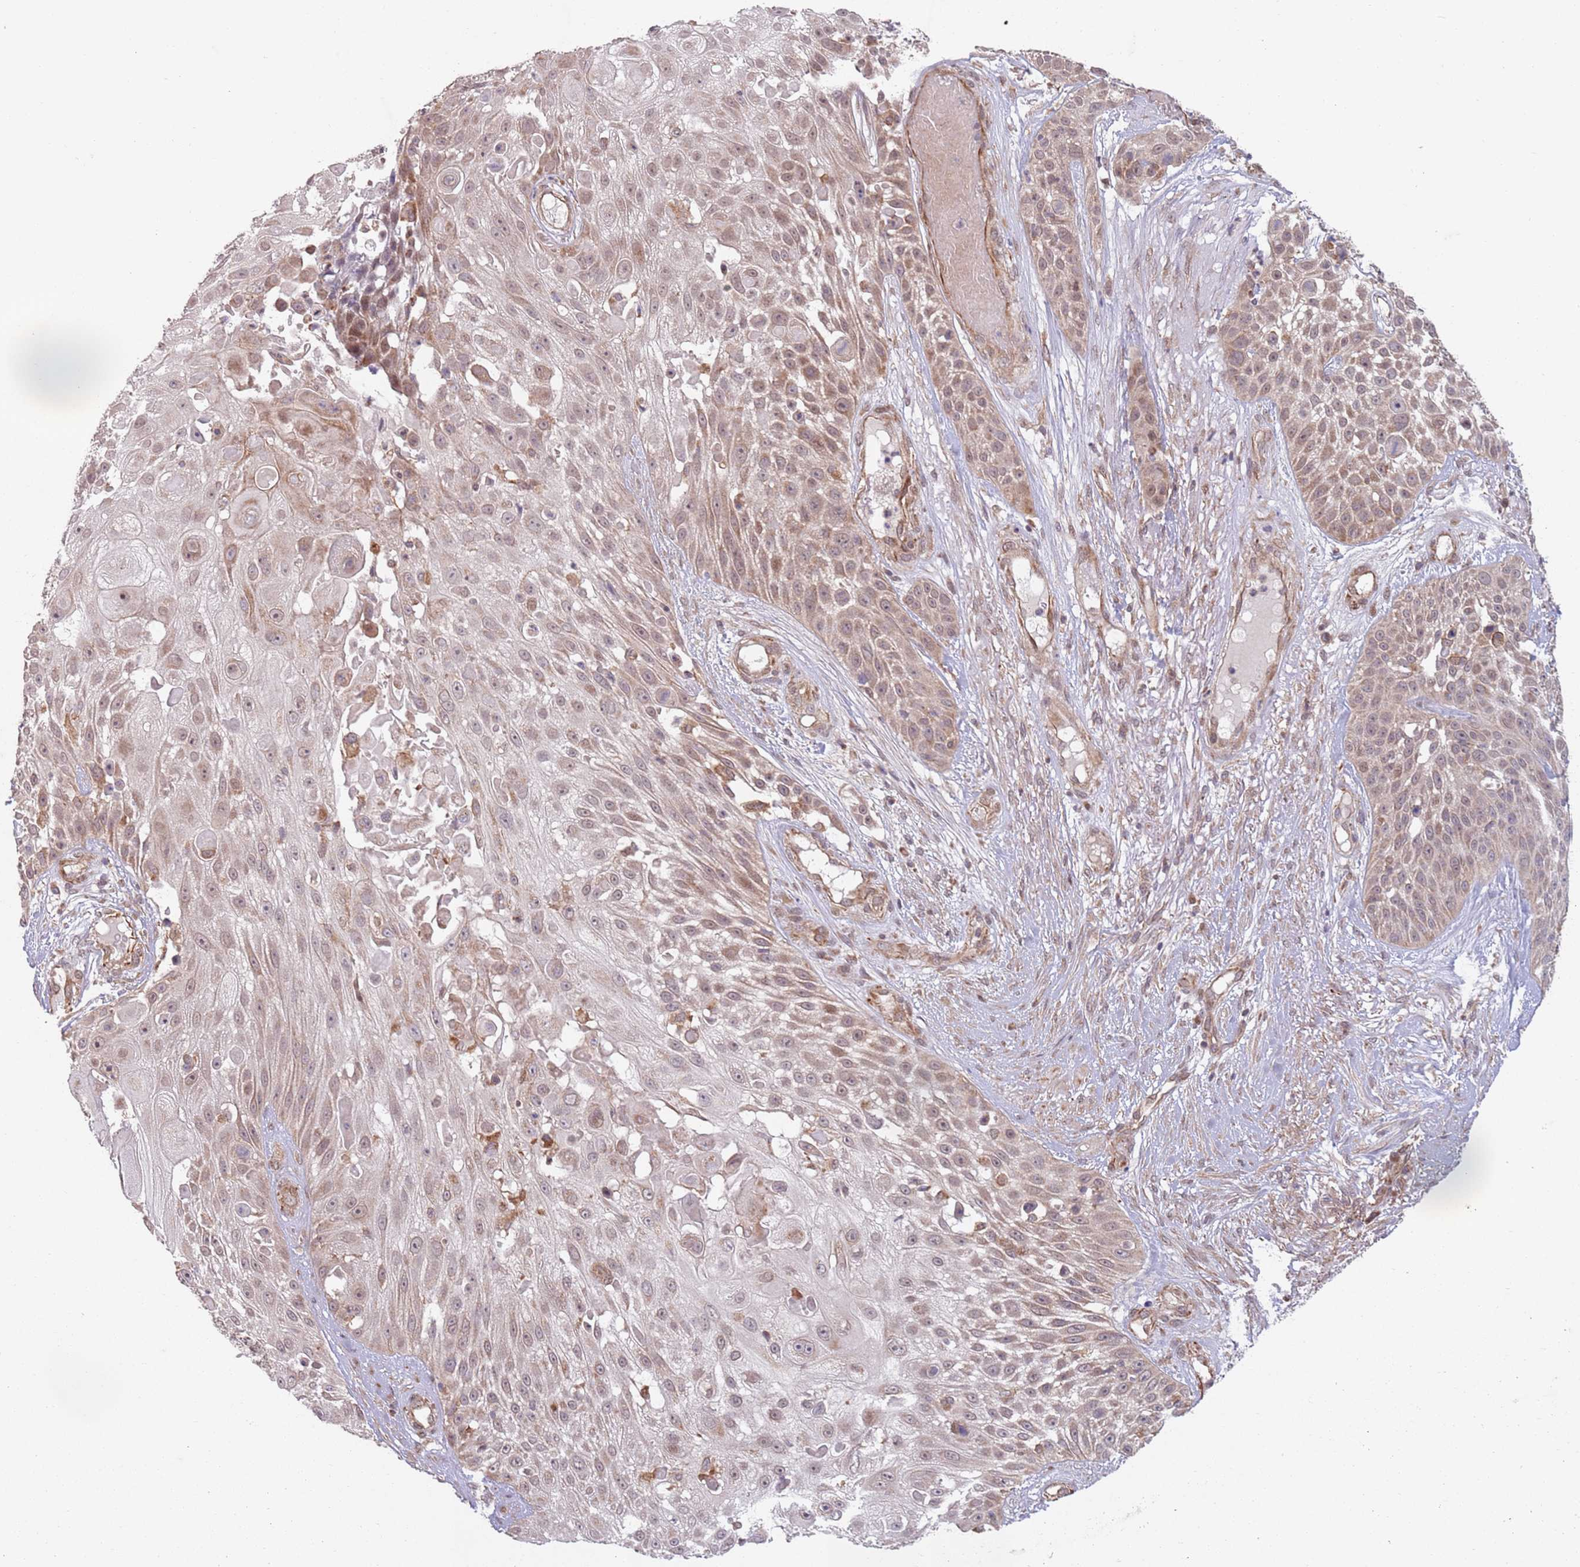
{"staining": {"intensity": "weak", "quantity": ">75%", "location": "nuclear"}, "tissue": "skin cancer", "cell_type": "Tumor cells", "image_type": "cancer", "snomed": [{"axis": "morphology", "description": "Squamous cell carcinoma, NOS"}, {"axis": "topography", "description": "Skin"}], "caption": "Protein expression analysis of skin cancer exhibits weak nuclear staining in approximately >75% of tumor cells.", "gene": "CHD9", "patient": {"sex": "female", "age": 86}}